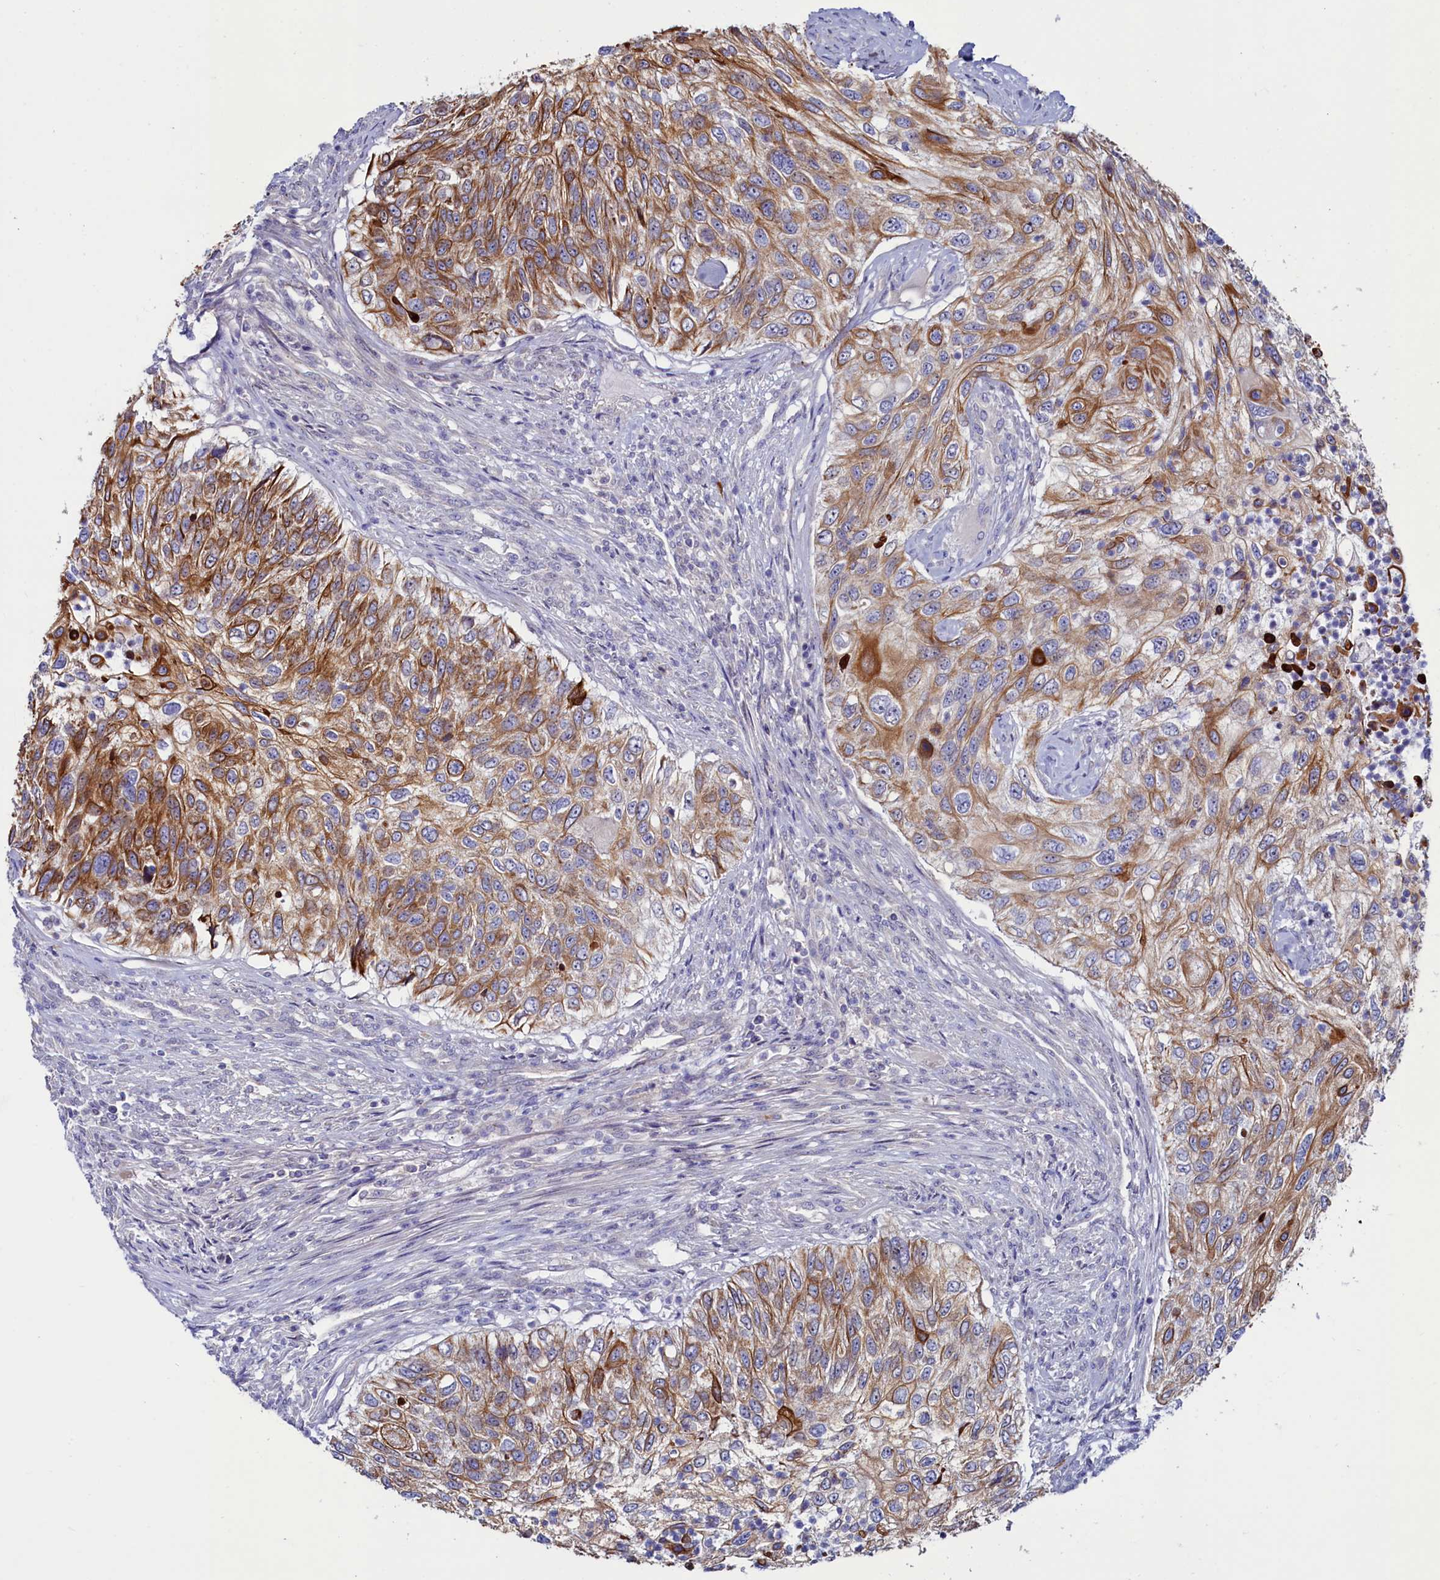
{"staining": {"intensity": "moderate", "quantity": ">75%", "location": "cytoplasmic/membranous"}, "tissue": "urothelial cancer", "cell_type": "Tumor cells", "image_type": "cancer", "snomed": [{"axis": "morphology", "description": "Urothelial carcinoma, High grade"}, {"axis": "topography", "description": "Urinary bladder"}], "caption": "Human urothelial cancer stained for a protein (brown) exhibits moderate cytoplasmic/membranous positive expression in approximately >75% of tumor cells.", "gene": "ASTE1", "patient": {"sex": "female", "age": 60}}